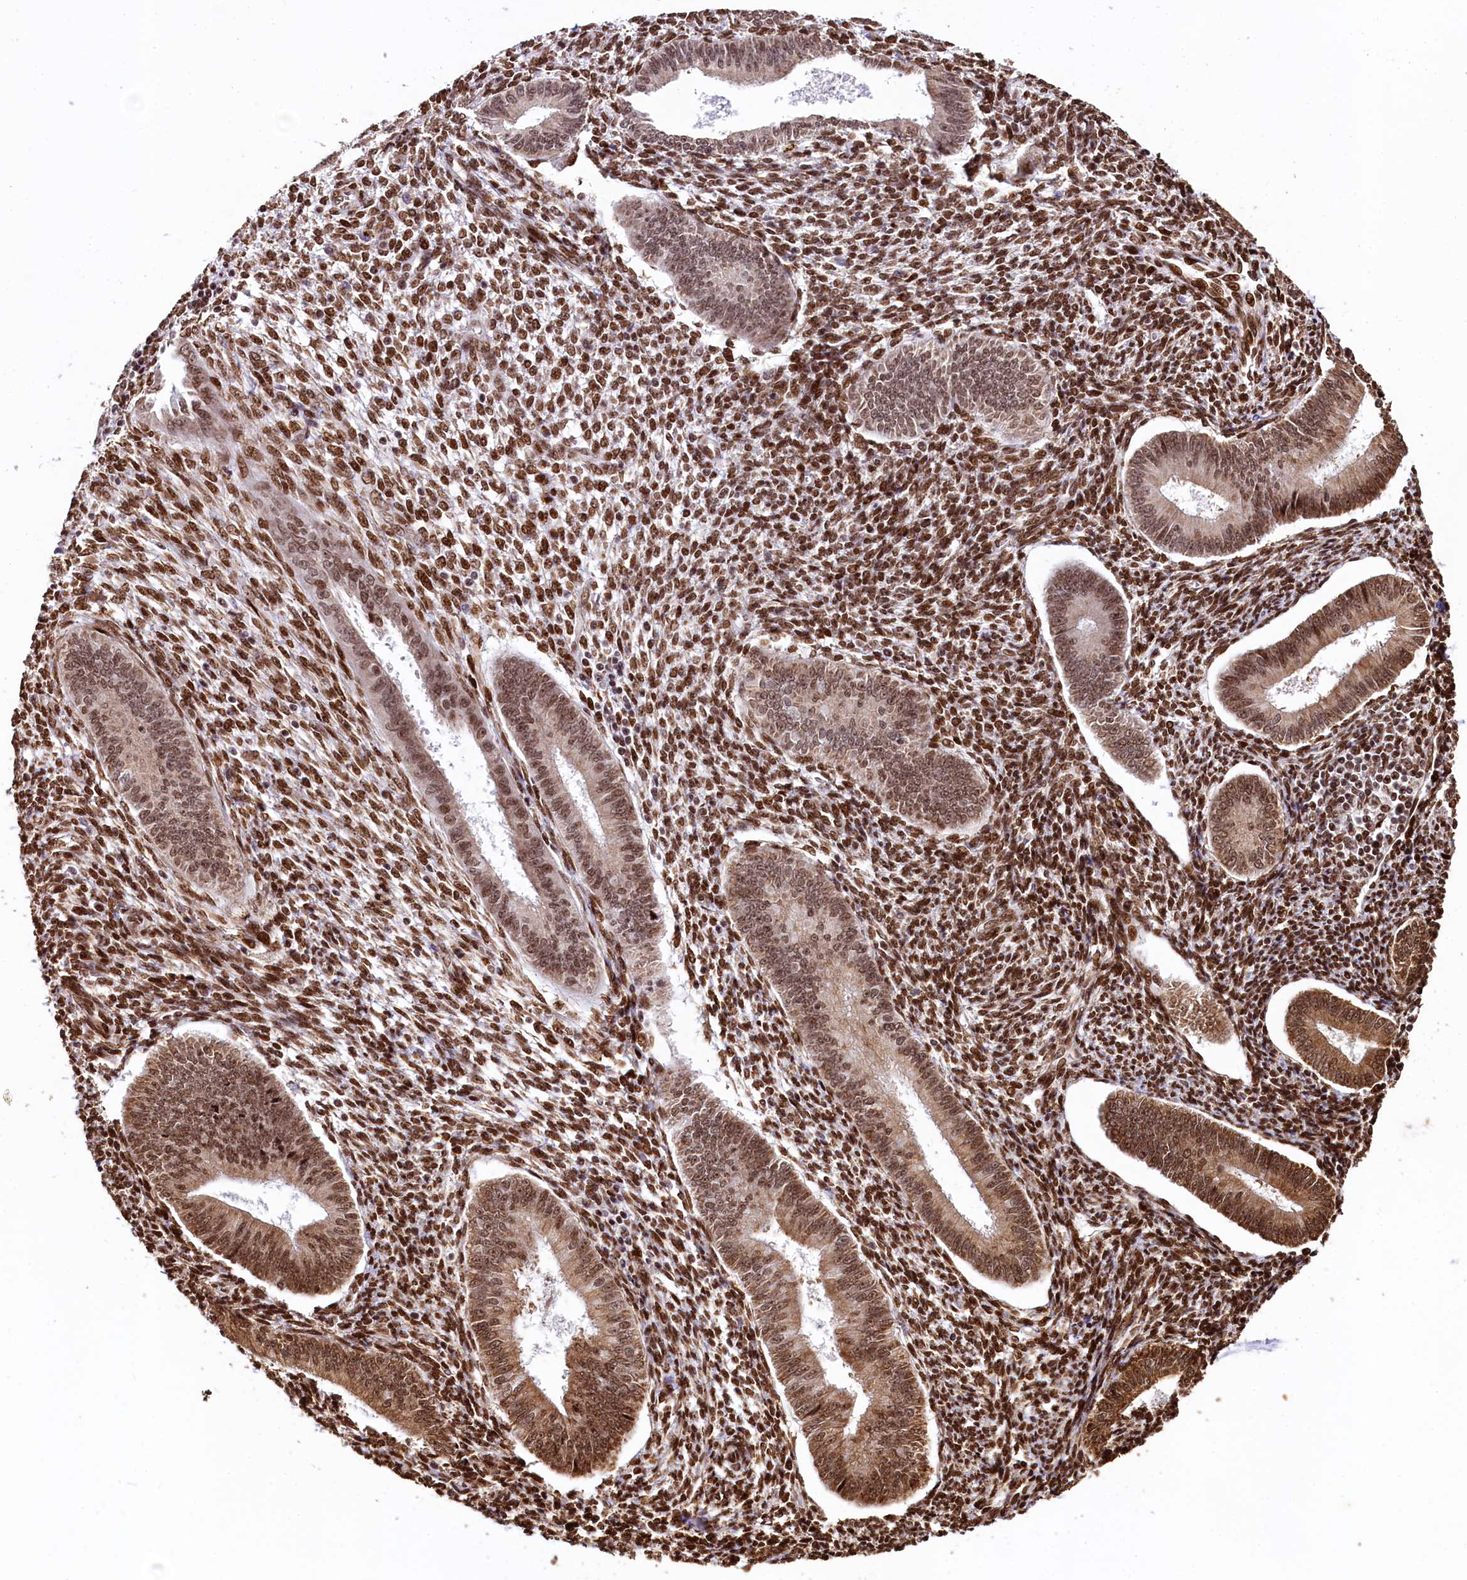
{"staining": {"intensity": "strong", "quantity": ">75%", "location": "nuclear"}, "tissue": "endometrium", "cell_type": "Cells in endometrial stroma", "image_type": "normal", "snomed": [{"axis": "morphology", "description": "Normal tissue, NOS"}, {"axis": "topography", "description": "Uterus"}, {"axis": "topography", "description": "Endometrium"}], "caption": "The immunohistochemical stain highlights strong nuclear positivity in cells in endometrial stroma of unremarkable endometrium.", "gene": "PDS5B", "patient": {"sex": "female", "age": 48}}